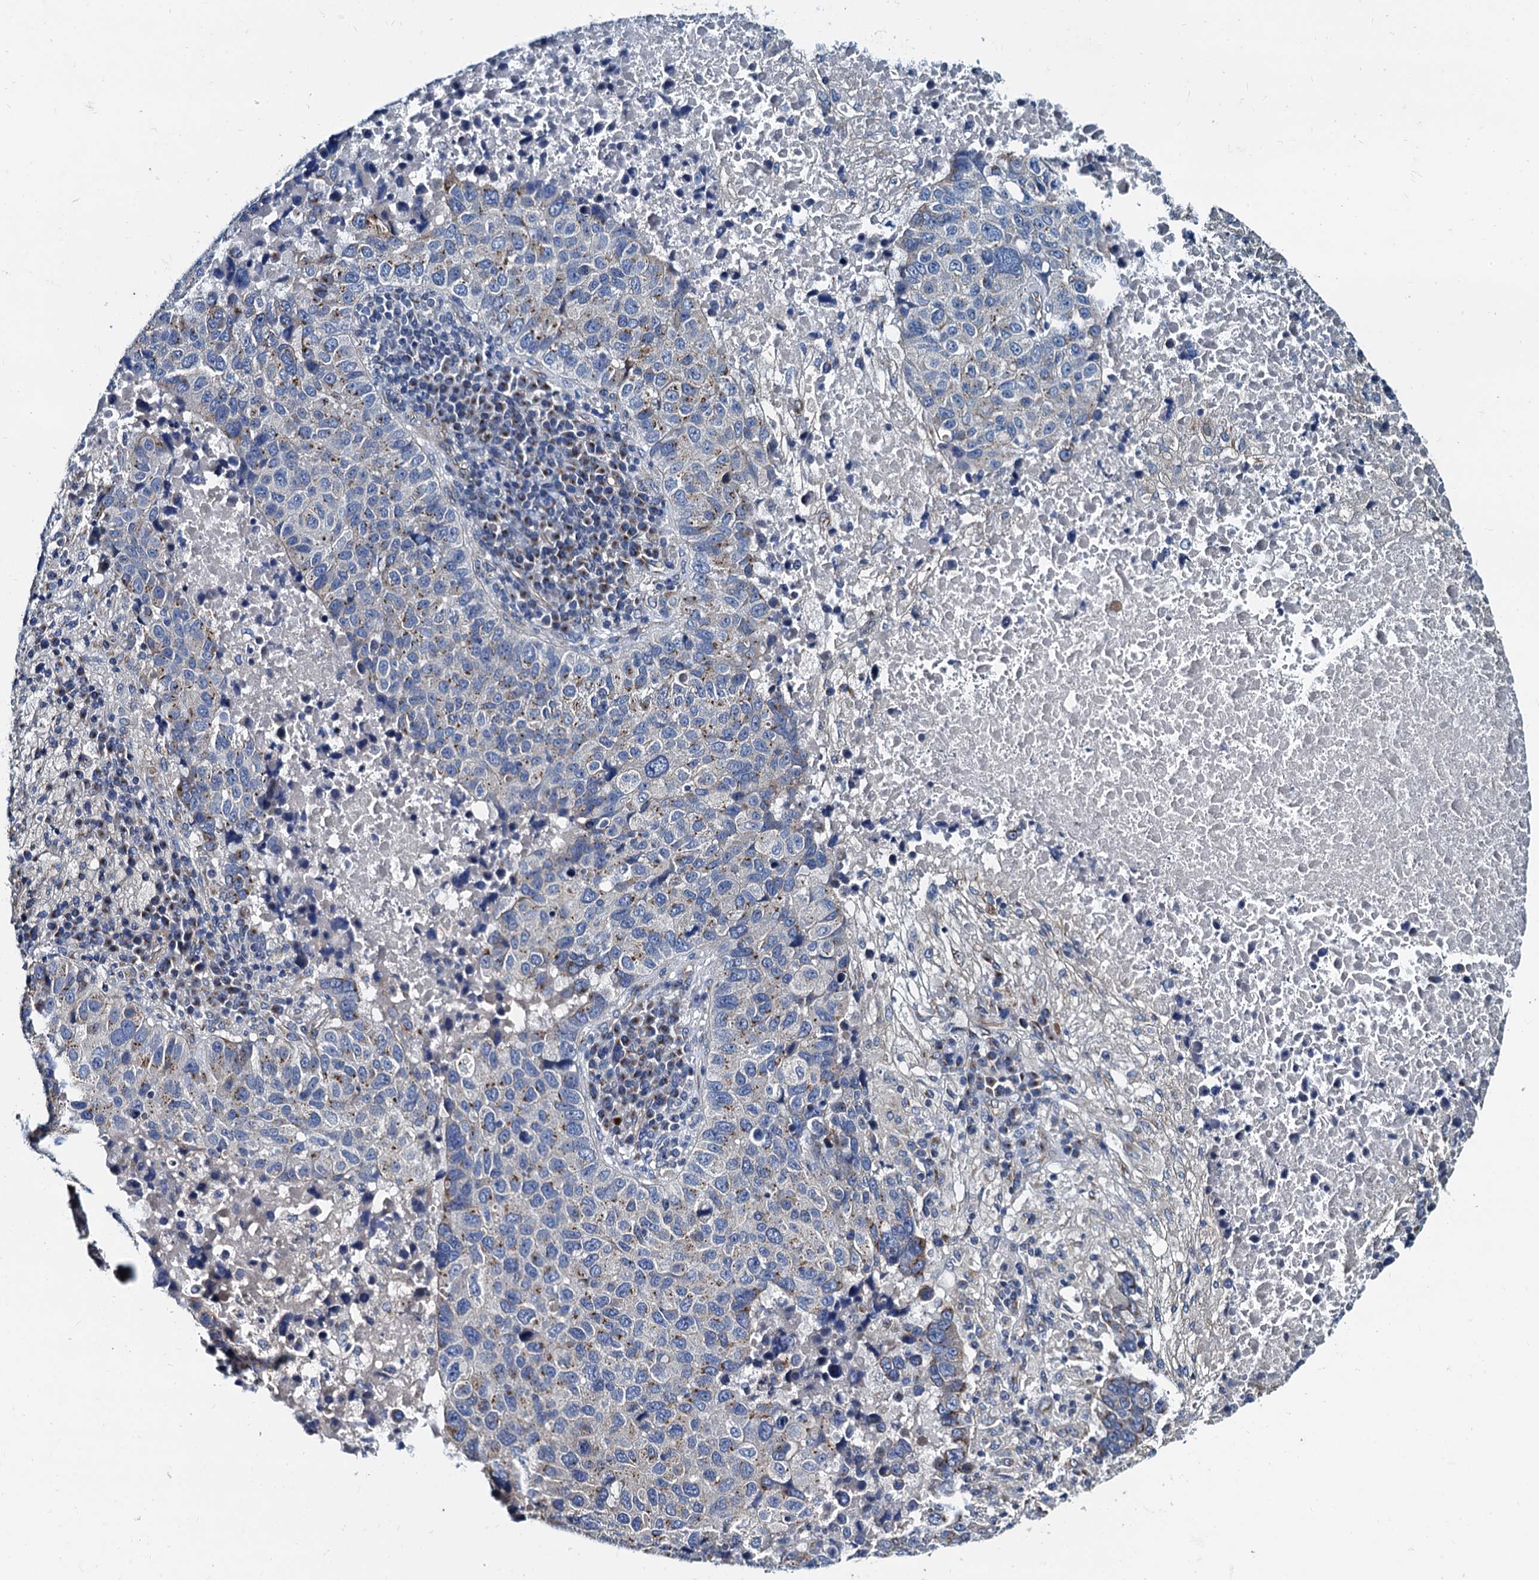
{"staining": {"intensity": "moderate", "quantity": "<25%", "location": "cytoplasmic/membranous"}, "tissue": "lung cancer", "cell_type": "Tumor cells", "image_type": "cancer", "snomed": [{"axis": "morphology", "description": "Squamous cell carcinoma, NOS"}, {"axis": "topography", "description": "Lung"}], "caption": "A brown stain highlights moderate cytoplasmic/membranous expression of a protein in human squamous cell carcinoma (lung) tumor cells.", "gene": "NGRN", "patient": {"sex": "male", "age": 73}}